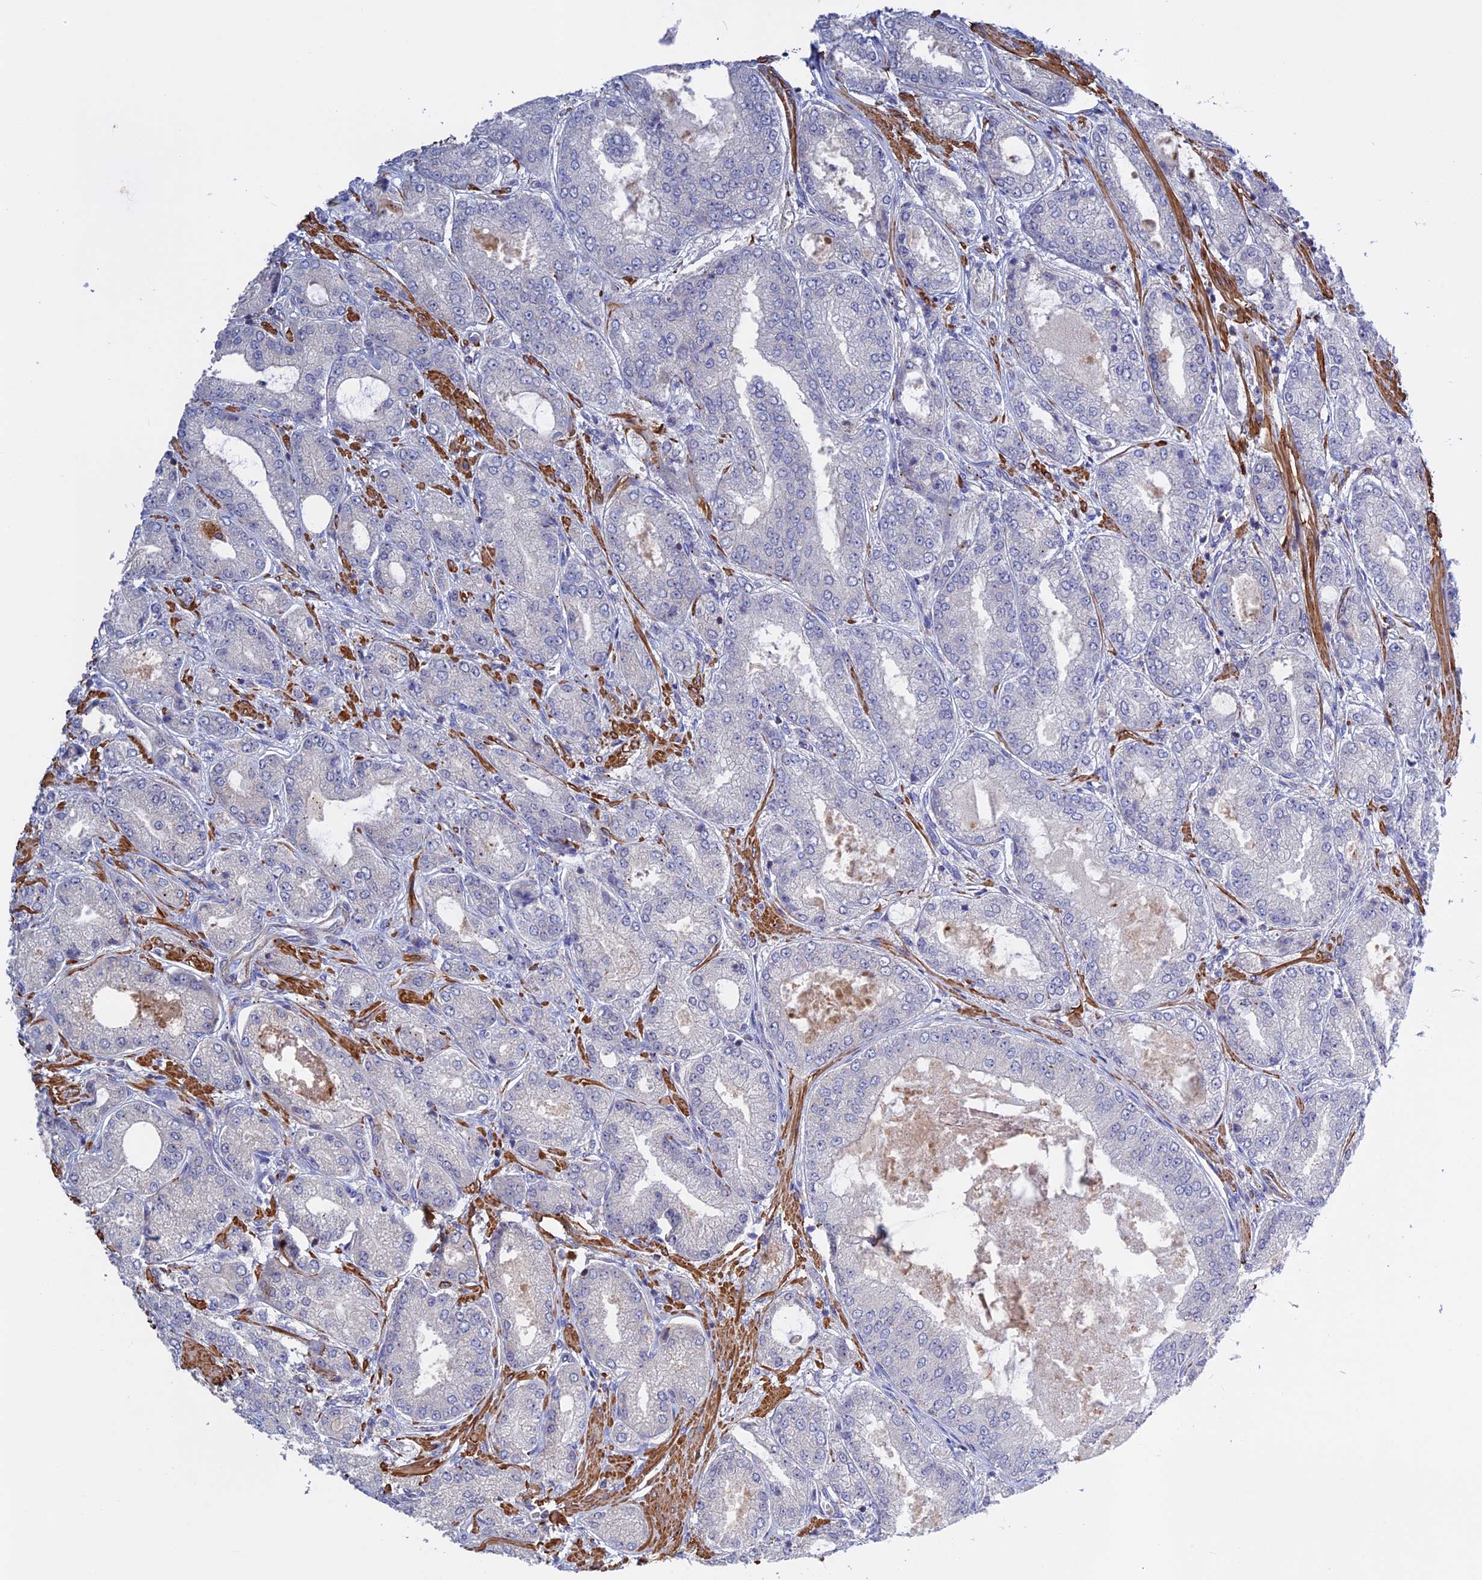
{"staining": {"intensity": "negative", "quantity": "none", "location": "none"}, "tissue": "prostate cancer", "cell_type": "Tumor cells", "image_type": "cancer", "snomed": [{"axis": "morphology", "description": "Adenocarcinoma, High grade"}, {"axis": "topography", "description": "Prostate"}], "caption": "A histopathology image of human prostate cancer is negative for staining in tumor cells.", "gene": "LYPD5", "patient": {"sex": "male", "age": 71}}